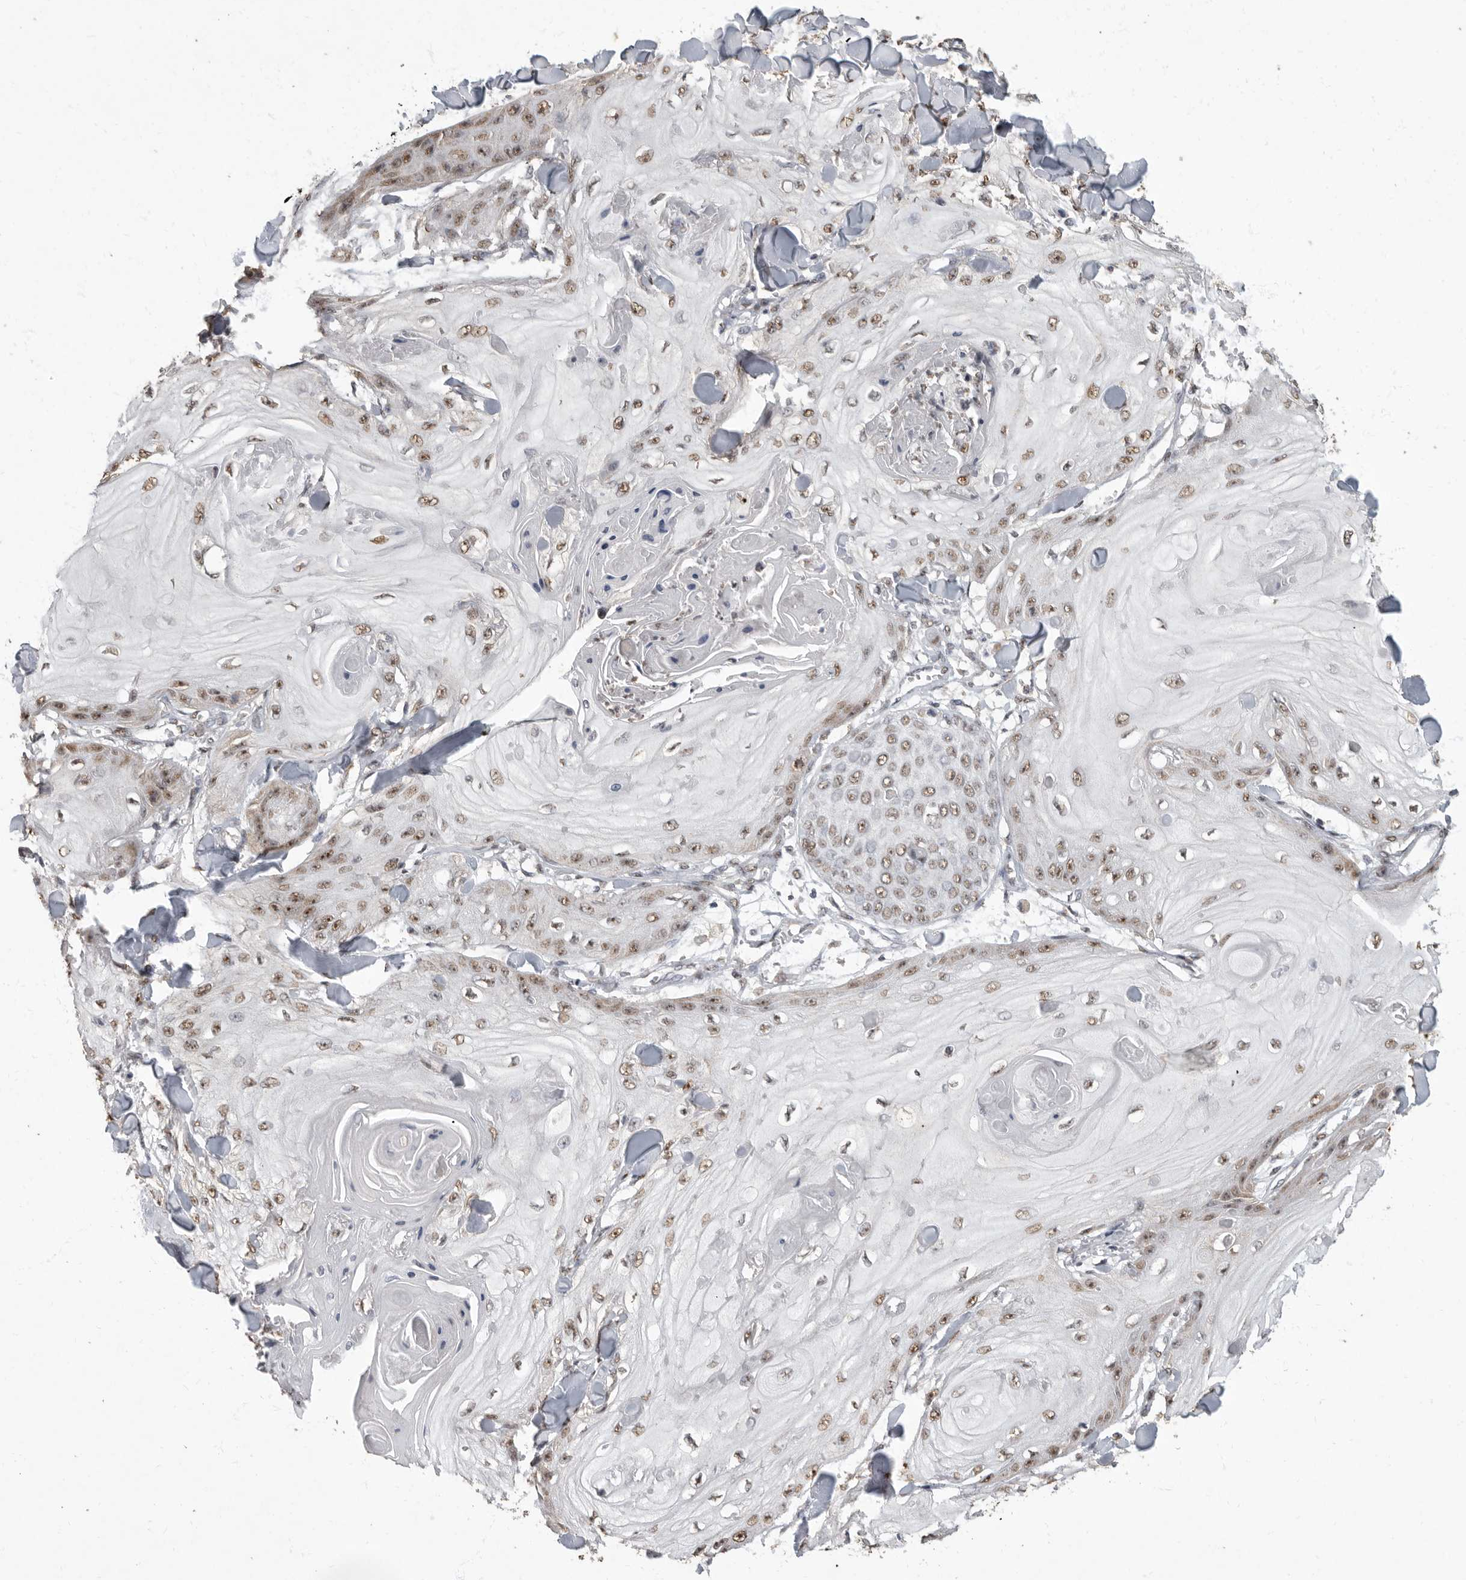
{"staining": {"intensity": "moderate", "quantity": ">75%", "location": "nuclear"}, "tissue": "skin cancer", "cell_type": "Tumor cells", "image_type": "cancer", "snomed": [{"axis": "morphology", "description": "Squamous cell carcinoma, NOS"}, {"axis": "topography", "description": "Skin"}], "caption": "A histopathology image of squamous cell carcinoma (skin) stained for a protein reveals moderate nuclear brown staining in tumor cells.", "gene": "NBL1", "patient": {"sex": "male", "age": 74}}